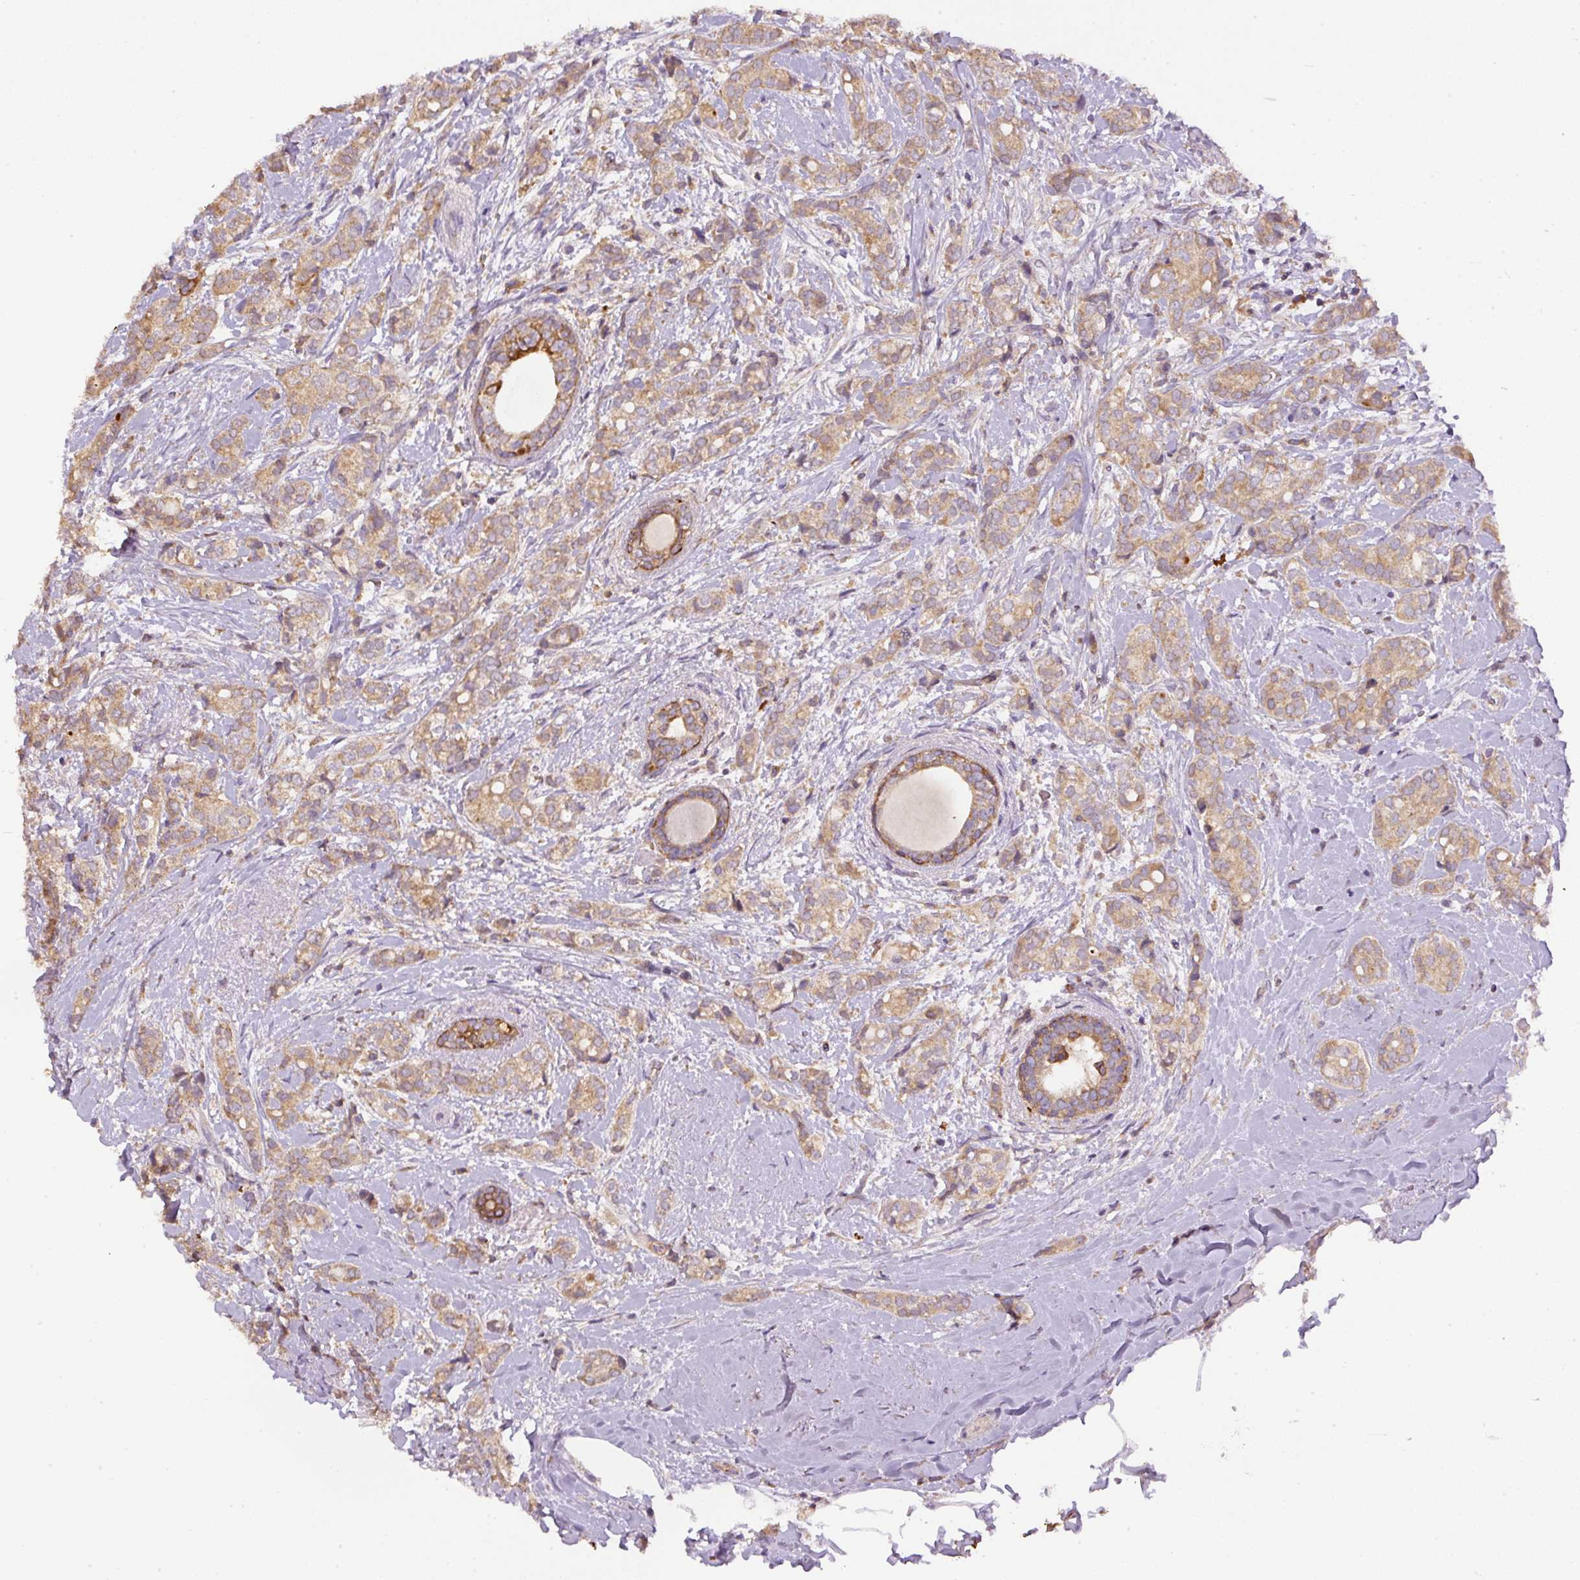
{"staining": {"intensity": "moderate", "quantity": ">75%", "location": "cytoplasmic/membranous"}, "tissue": "breast cancer", "cell_type": "Tumor cells", "image_type": "cancer", "snomed": [{"axis": "morphology", "description": "Duct carcinoma"}, {"axis": "topography", "description": "Breast"}], "caption": "An IHC photomicrograph of tumor tissue is shown. Protein staining in brown shows moderate cytoplasmic/membranous positivity in breast intraductal carcinoma within tumor cells.", "gene": "DAPK1", "patient": {"sex": "female", "age": 73}}